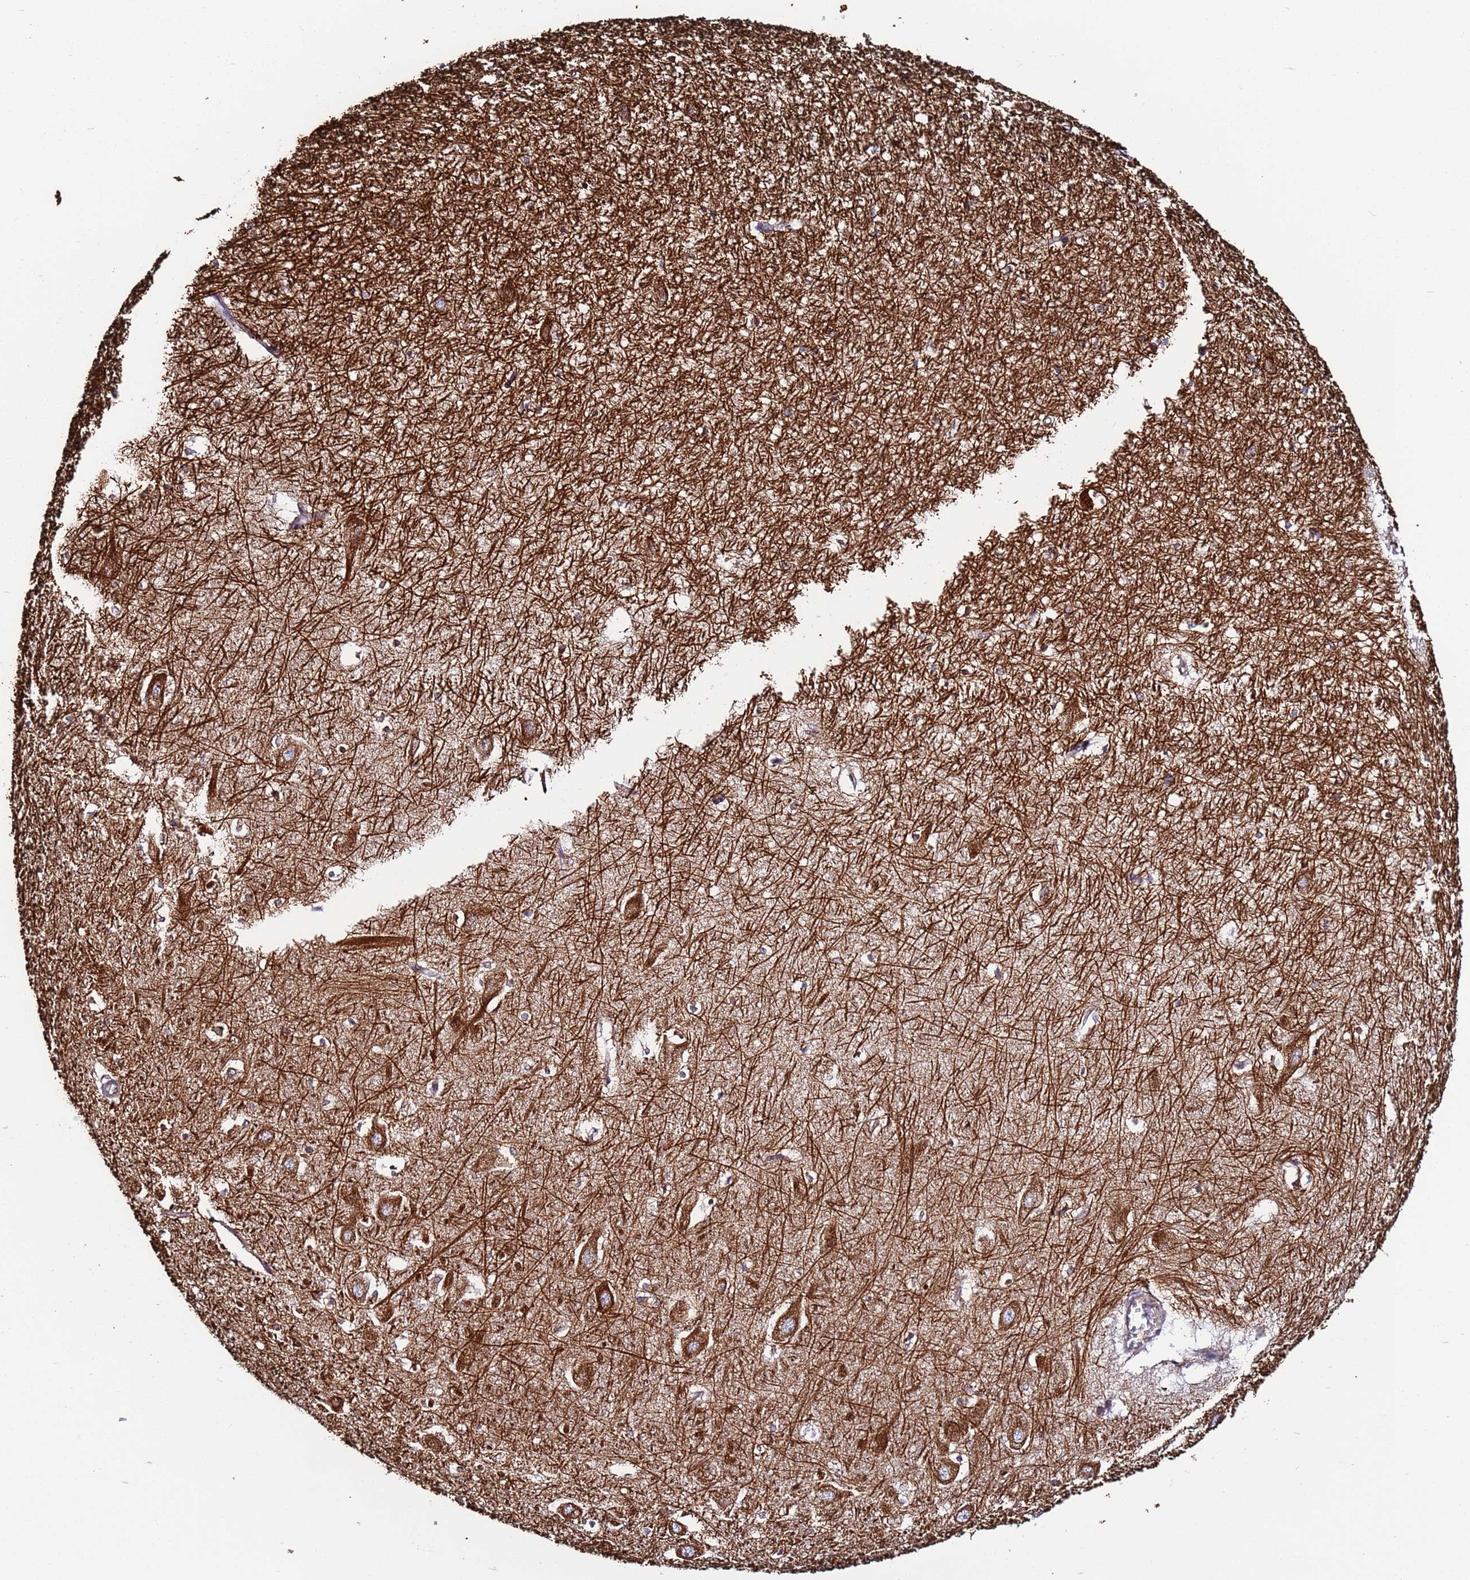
{"staining": {"intensity": "strong", "quantity": ">75%", "location": "cytoplasmic/membranous"}, "tissue": "hippocampus", "cell_type": "Glial cells", "image_type": "normal", "snomed": [{"axis": "morphology", "description": "Normal tissue, NOS"}, {"axis": "topography", "description": "Hippocampus"}], "caption": "Protein expression by IHC demonstrates strong cytoplasmic/membranous expression in approximately >75% of glial cells in unremarkable hippocampus.", "gene": "ZBTB39", "patient": {"sex": "female", "age": 64}}